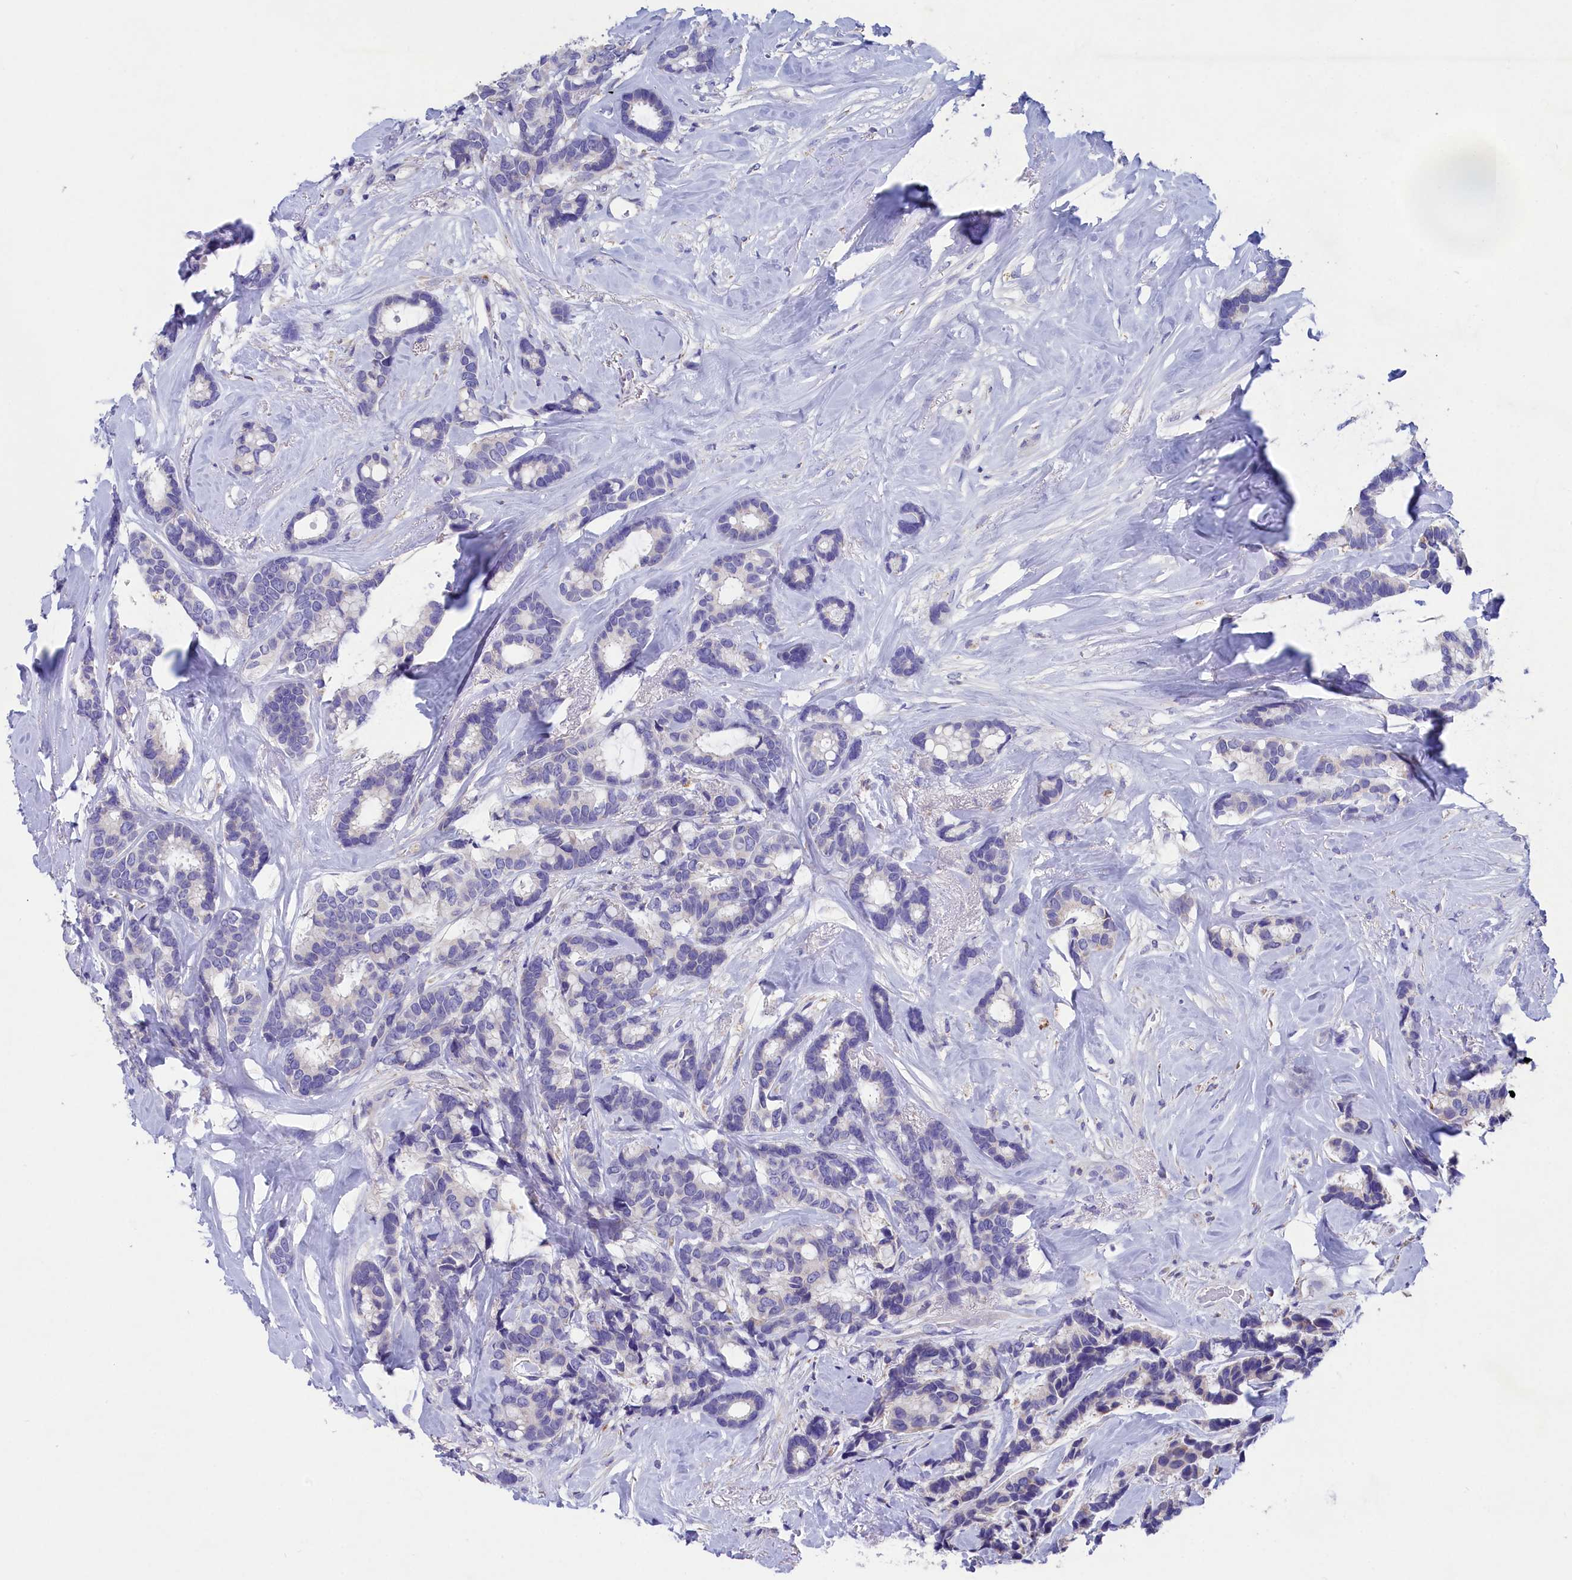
{"staining": {"intensity": "negative", "quantity": "none", "location": "none"}, "tissue": "breast cancer", "cell_type": "Tumor cells", "image_type": "cancer", "snomed": [{"axis": "morphology", "description": "Duct carcinoma"}, {"axis": "topography", "description": "Breast"}], "caption": "A photomicrograph of human breast cancer (intraductal carcinoma) is negative for staining in tumor cells.", "gene": "PRDM12", "patient": {"sex": "female", "age": 87}}